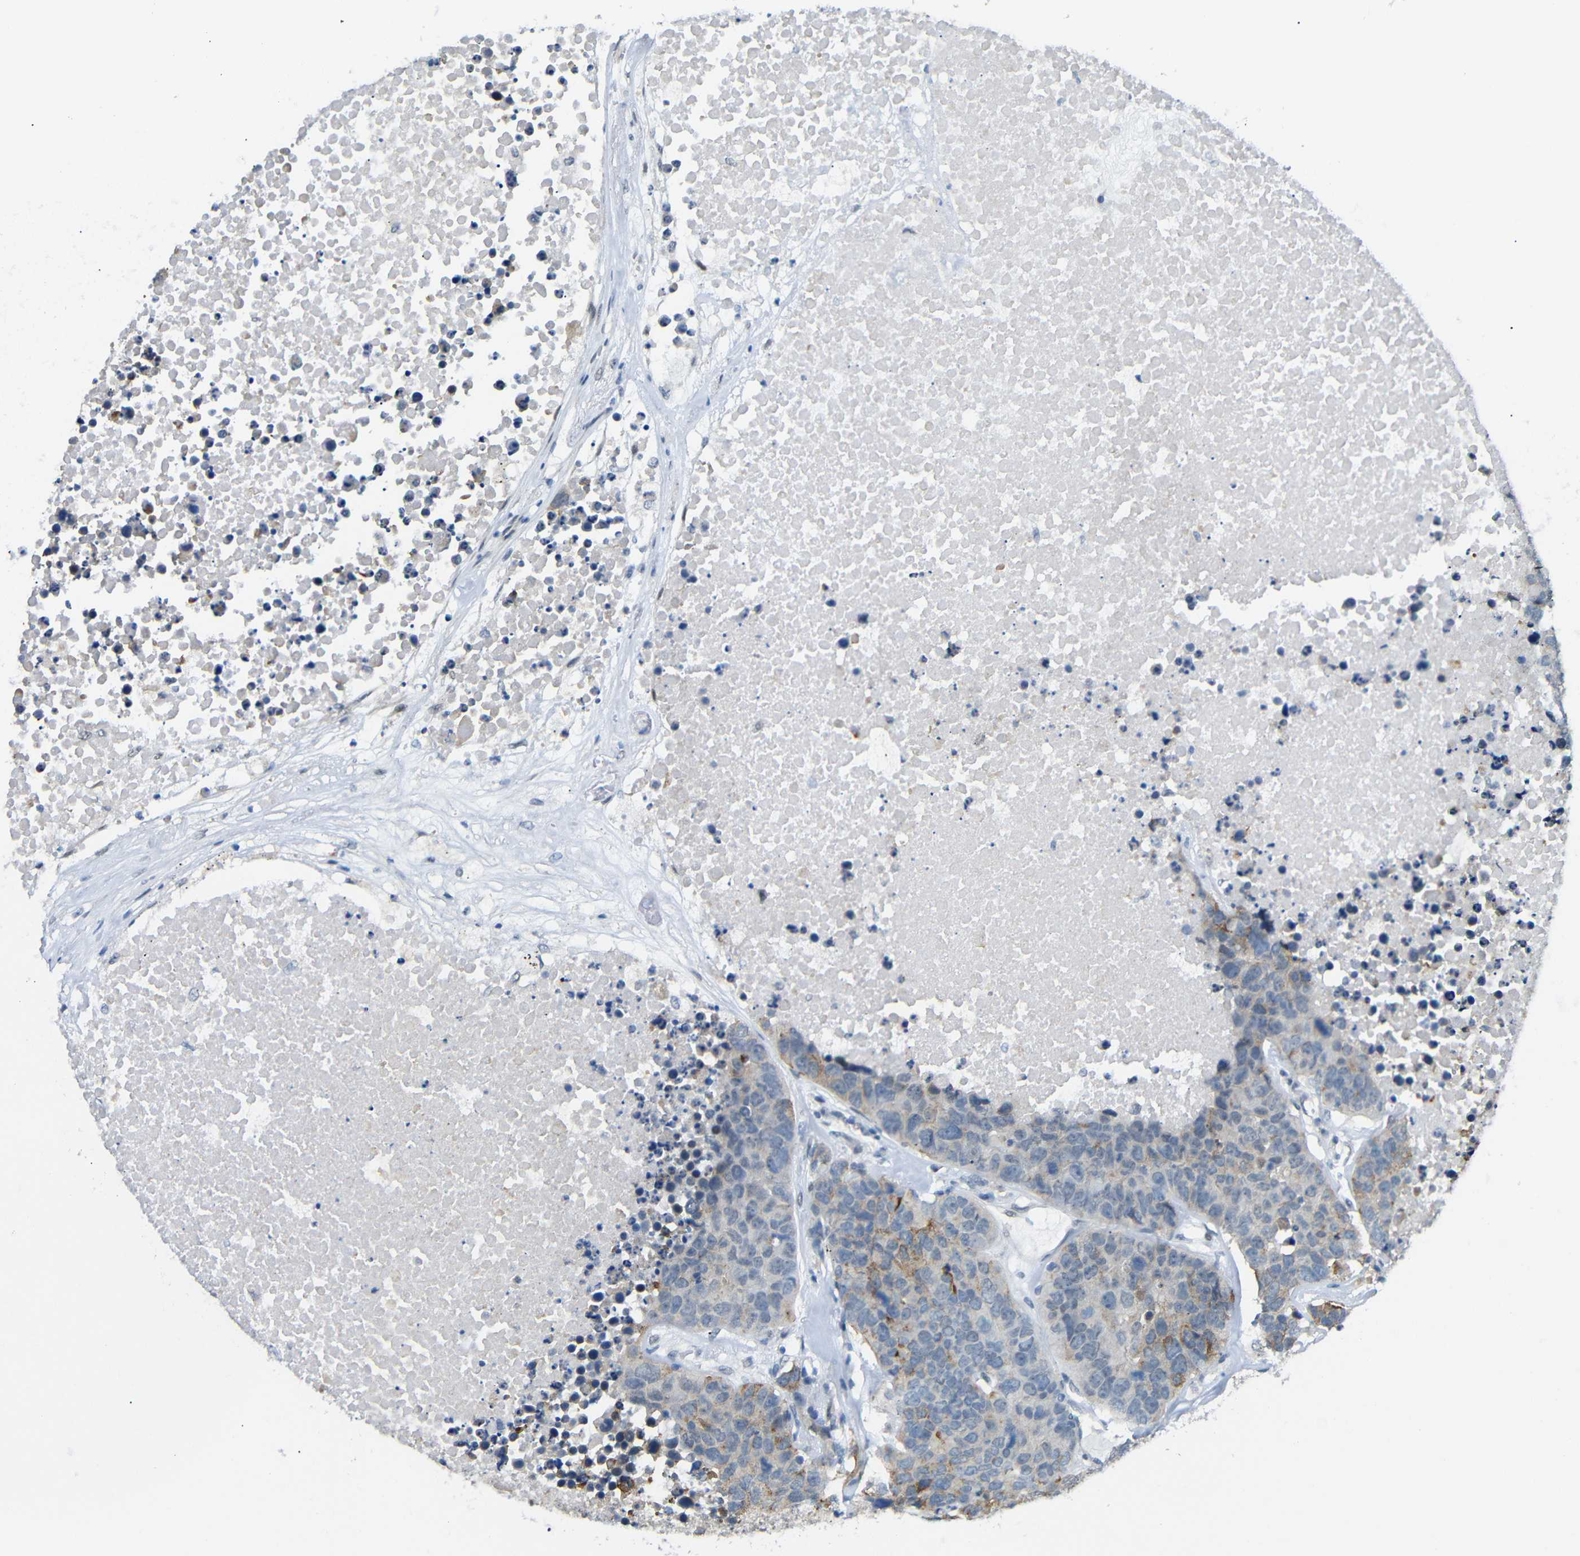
{"staining": {"intensity": "moderate", "quantity": "<25%", "location": "cytoplasmic/membranous"}, "tissue": "carcinoid", "cell_type": "Tumor cells", "image_type": "cancer", "snomed": [{"axis": "morphology", "description": "Carcinoid, malignant, NOS"}, {"axis": "topography", "description": "Lung"}], "caption": "Immunohistochemistry micrograph of neoplastic tissue: carcinoid (malignant) stained using IHC shows low levels of moderate protein expression localized specifically in the cytoplasmic/membranous of tumor cells, appearing as a cytoplasmic/membranous brown color.", "gene": "GPR158", "patient": {"sex": "male", "age": 60}}